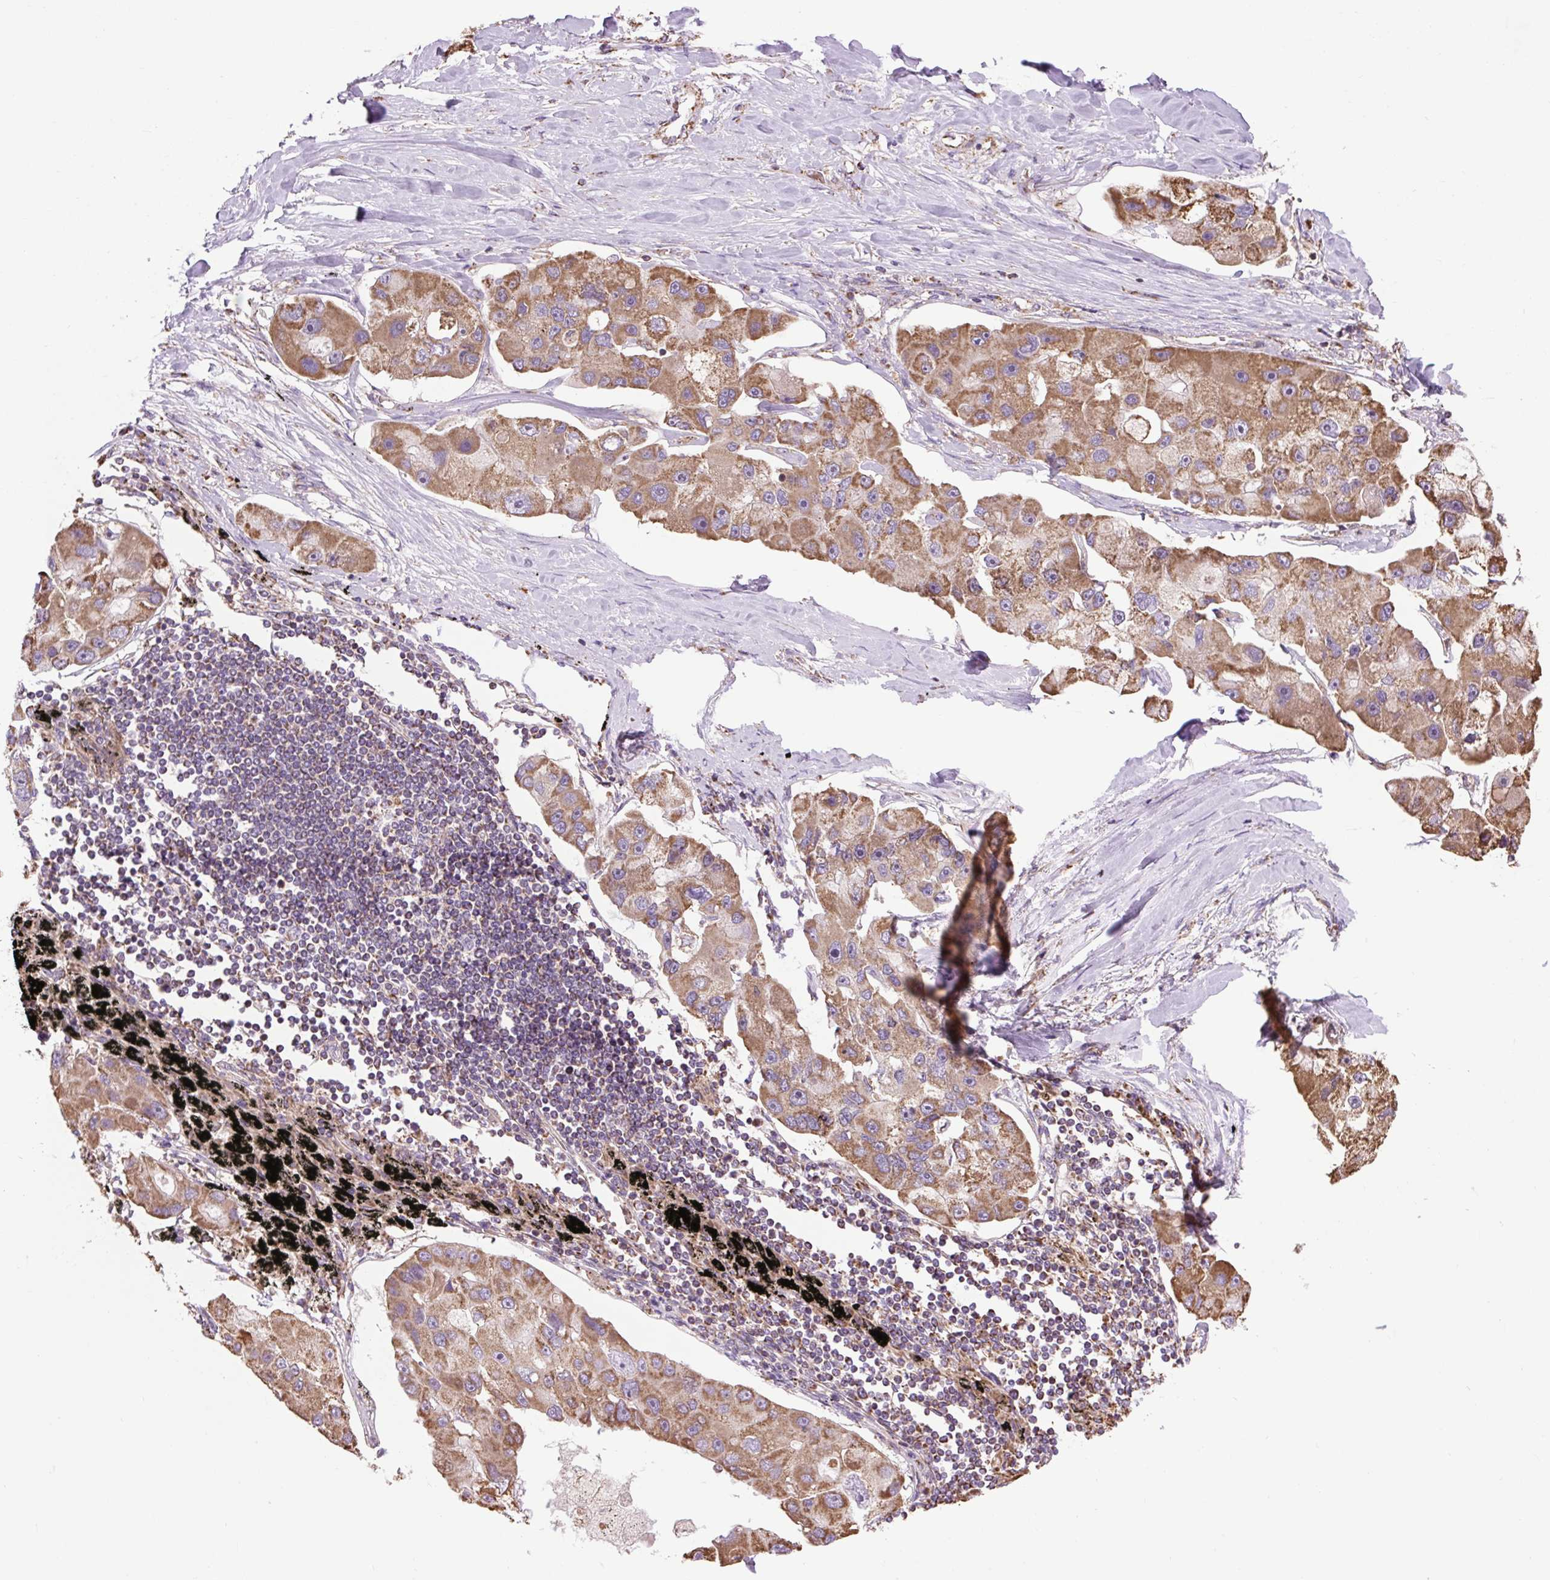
{"staining": {"intensity": "moderate", "quantity": ">75%", "location": "cytoplasmic/membranous"}, "tissue": "lung cancer", "cell_type": "Tumor cells", "image_type": "cancer", "snomed": [{"axis": "morphology", "description": "Adenocarcinoma, NOS"}, {"axis": "topography", "description": "Lung"}], "caption": "Protein expression analysis of lung adenocarcinoma demonstrates moderate cytoplasmic/membranous expression in about >75% of tumor cells. (Brightfield microscopy of DAB IHC at high magnification).", "gene": "PLCG1", "patient": {"sex": "female", "age": 54}}